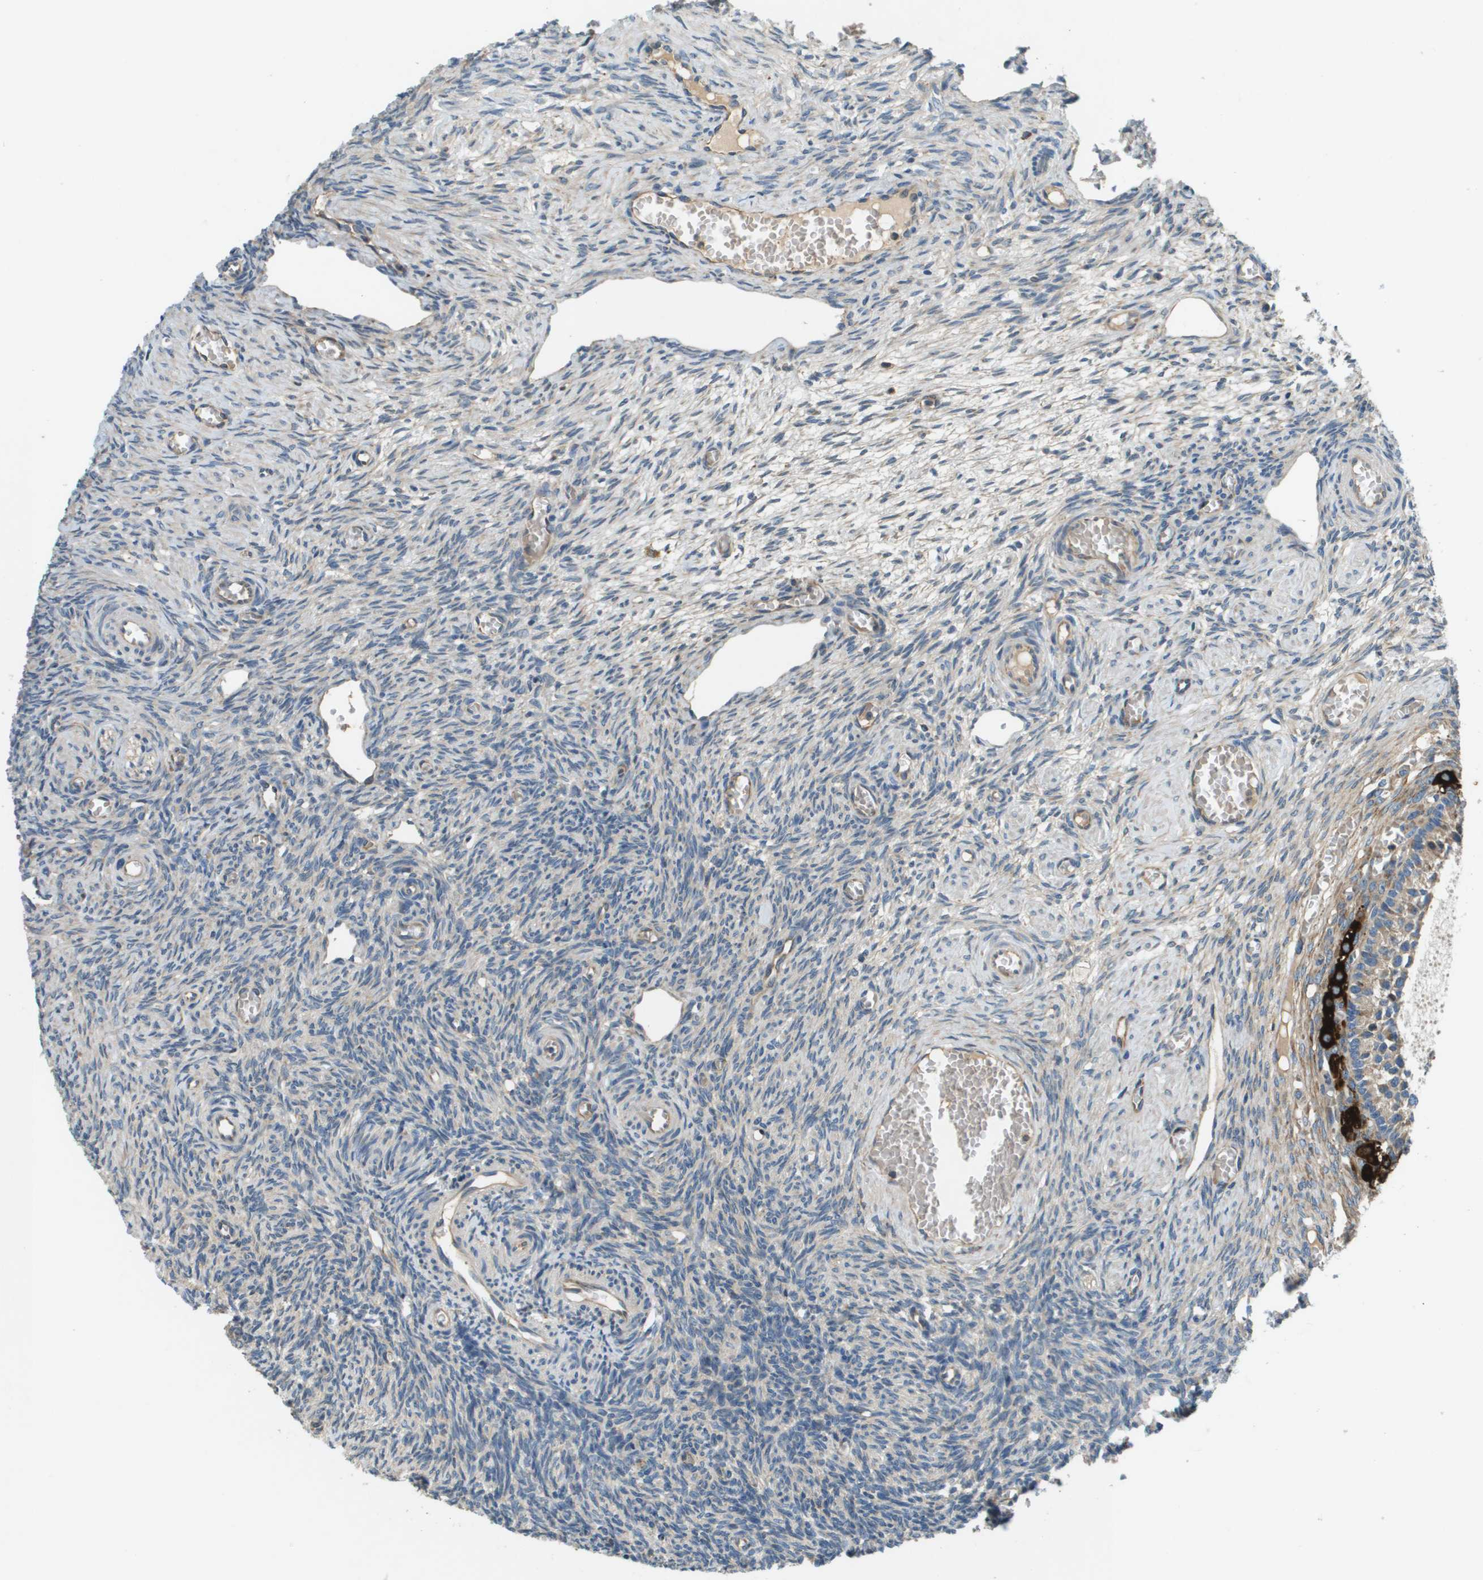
{"staining": {"intensity": "weak", "quantity": "<25%", "location": "cytoplasmic/membranous"}, "tissue": "ovary", "cell_type": "Ovarian stroma cells", "image_type": "normal", "snomed": [{"axis": "morphology", "description": "Normal tissue, NOS"}, {"axis": "topography", "description": "Ovary"}], "caption": "Immunohistochemistry (IHC) micrograph of unremarkable ovary: human ovary stained with DAB demonstrates no significant protein positivity in ovarian stroma cells.", "gene": "SAMSN1", "patient": {"sex": "female", "age": 27}}